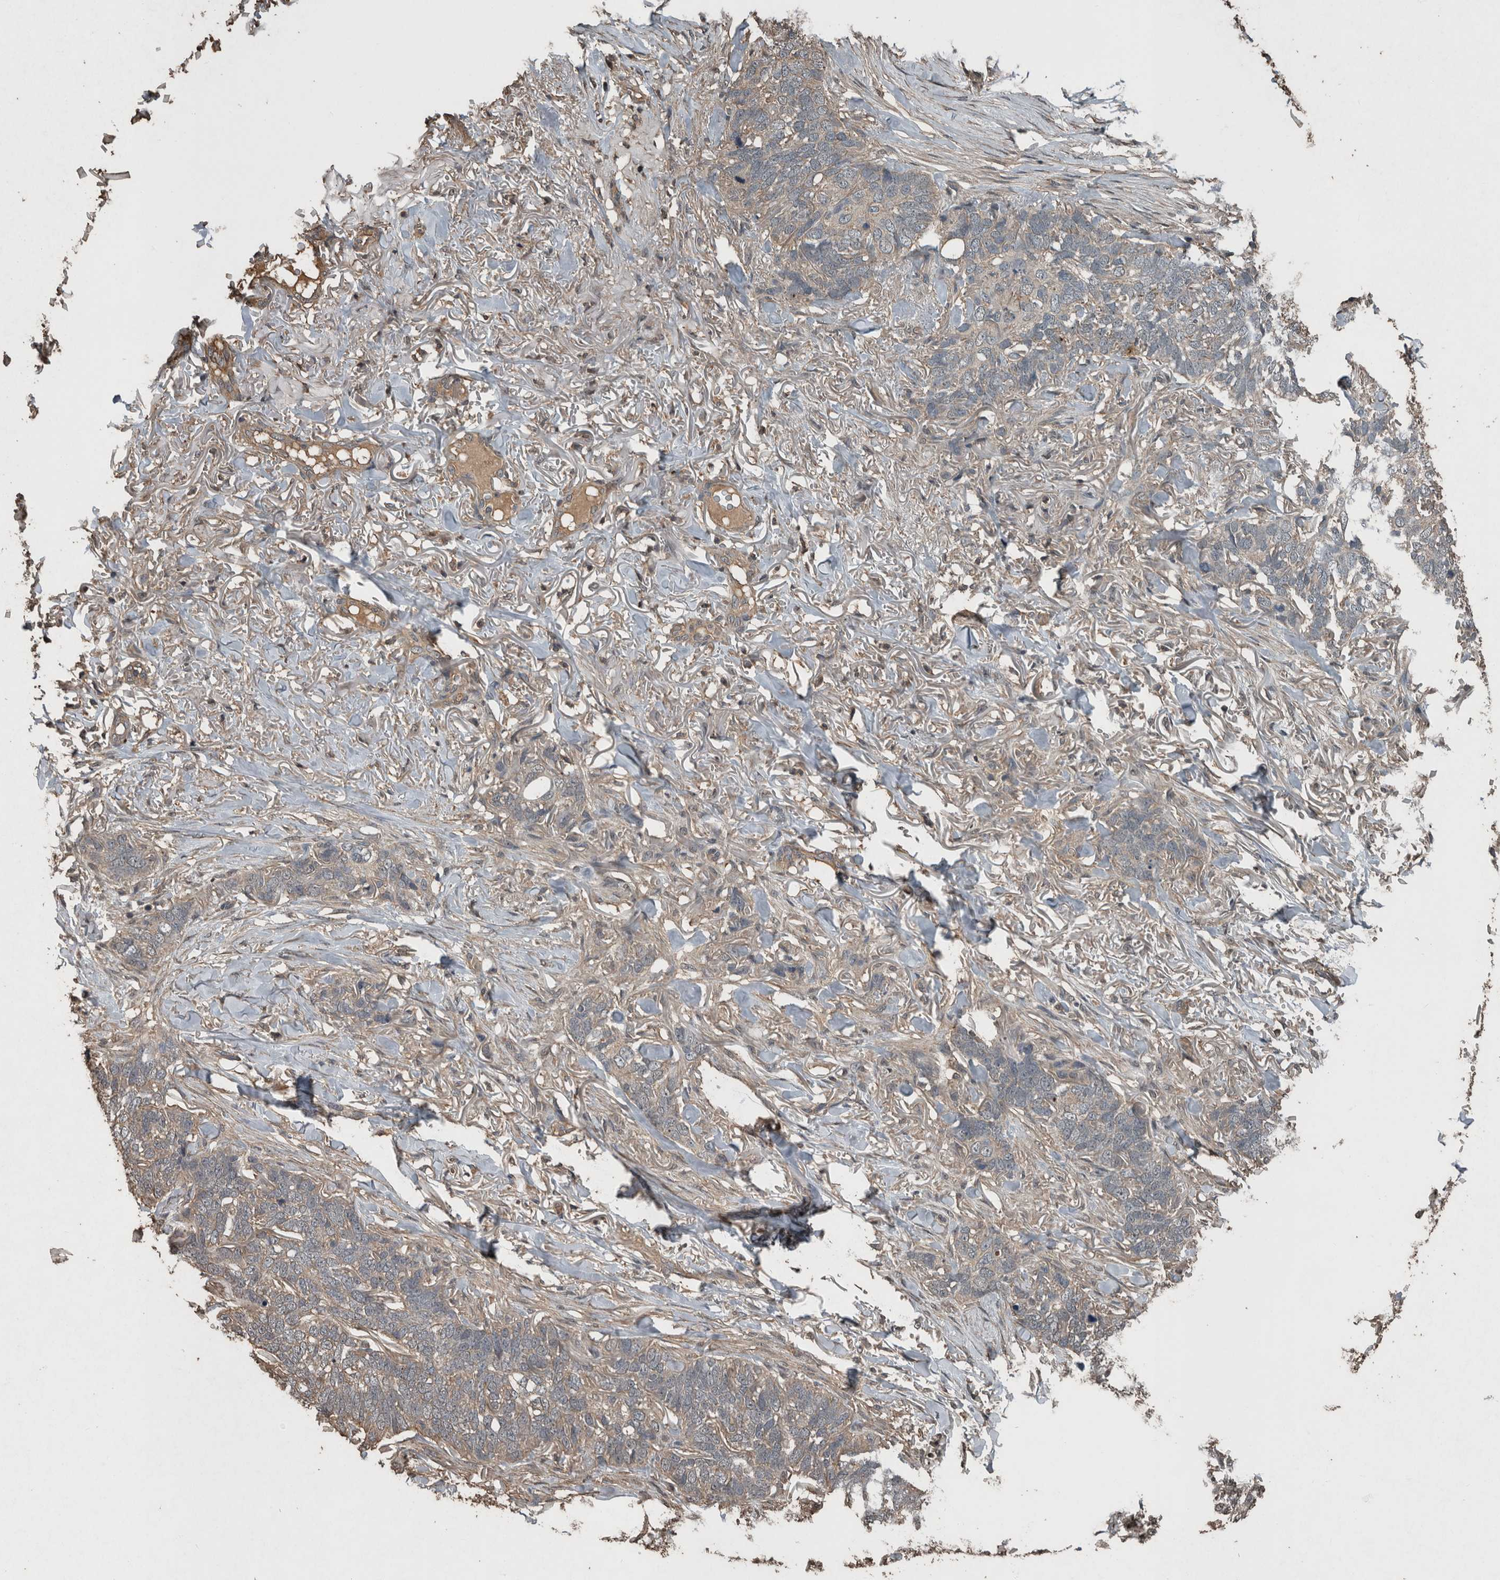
{"staining": {"intensity": "negative", "quantity": "none", "location": "none"}, "tissue": "skin cancer", "cell_type": "Tumor cells", "image_type": "cancer", "snomed": [{"axis": "morphology", "description": "Normal tissue, NOS"}, {"axis": "morphology", "description": "Basal cell carcinoma"}, {"axis": "topography", "description": "Skin"}], "caption": "IHC of skin cancer reveals no positivity in tumor cells.", "gene": "FGFRL1", "patient": {"sex": "male", "age": 77}}